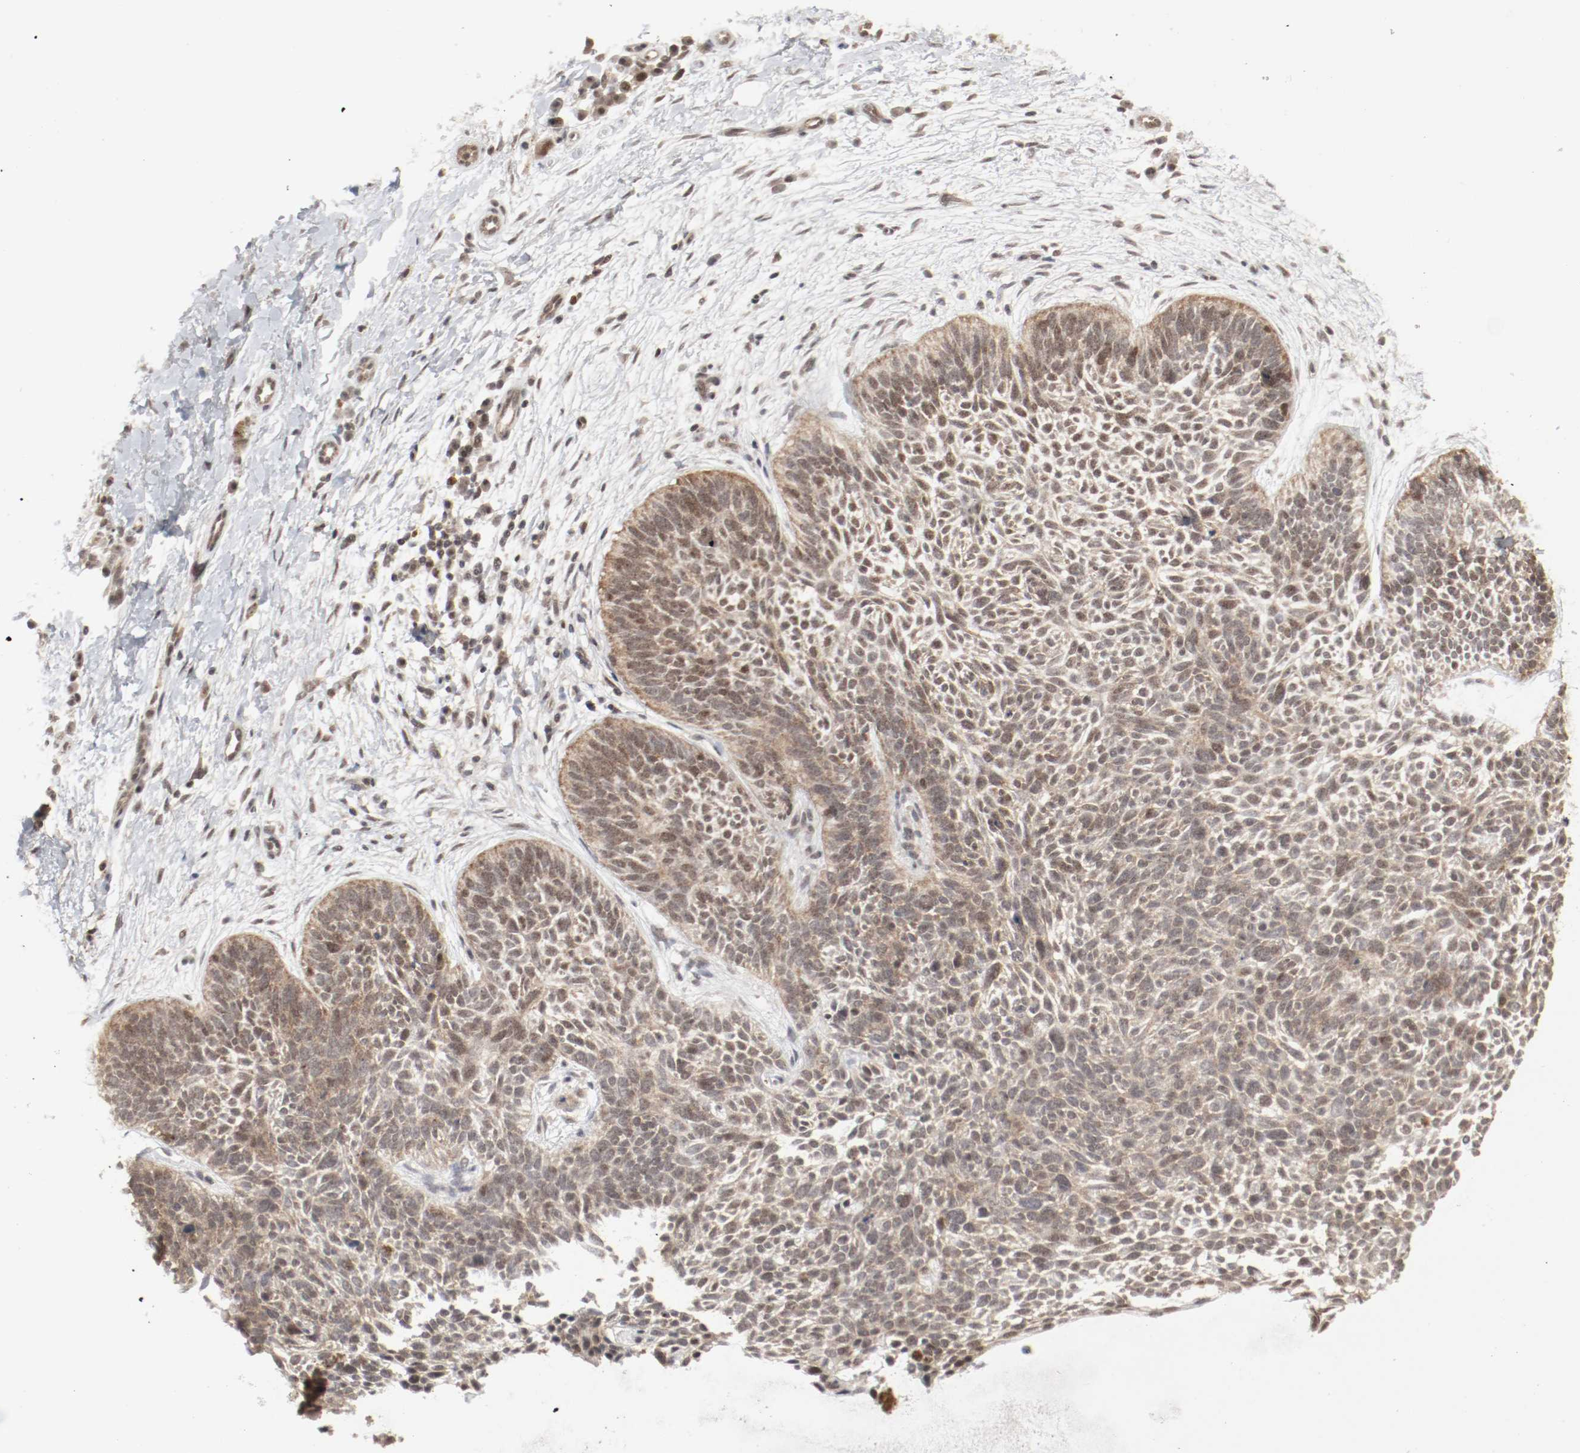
{"staining": {"intensity": "moderate", "quantity": ">75%", "location": "cytoplasmic/membranous,nuclear"}, "tissue": "skin cancer", "cell_type": "Tumor cells", "image_type": "cancer", "snomed": [{"axis": "morphology", "description": "Basal cell carcinoma"}, {"axis": "topography", "description": "Skin"}], "caption": "Skin cancer (basal cell carcinoma) stained with a brown dye reveals moderate cytoplasmic/membranous and nuclear positive positivity in about >75% of tumor cells.", "gene": "CSNK2B", "patient": {"sex": "female", "age": 79}}